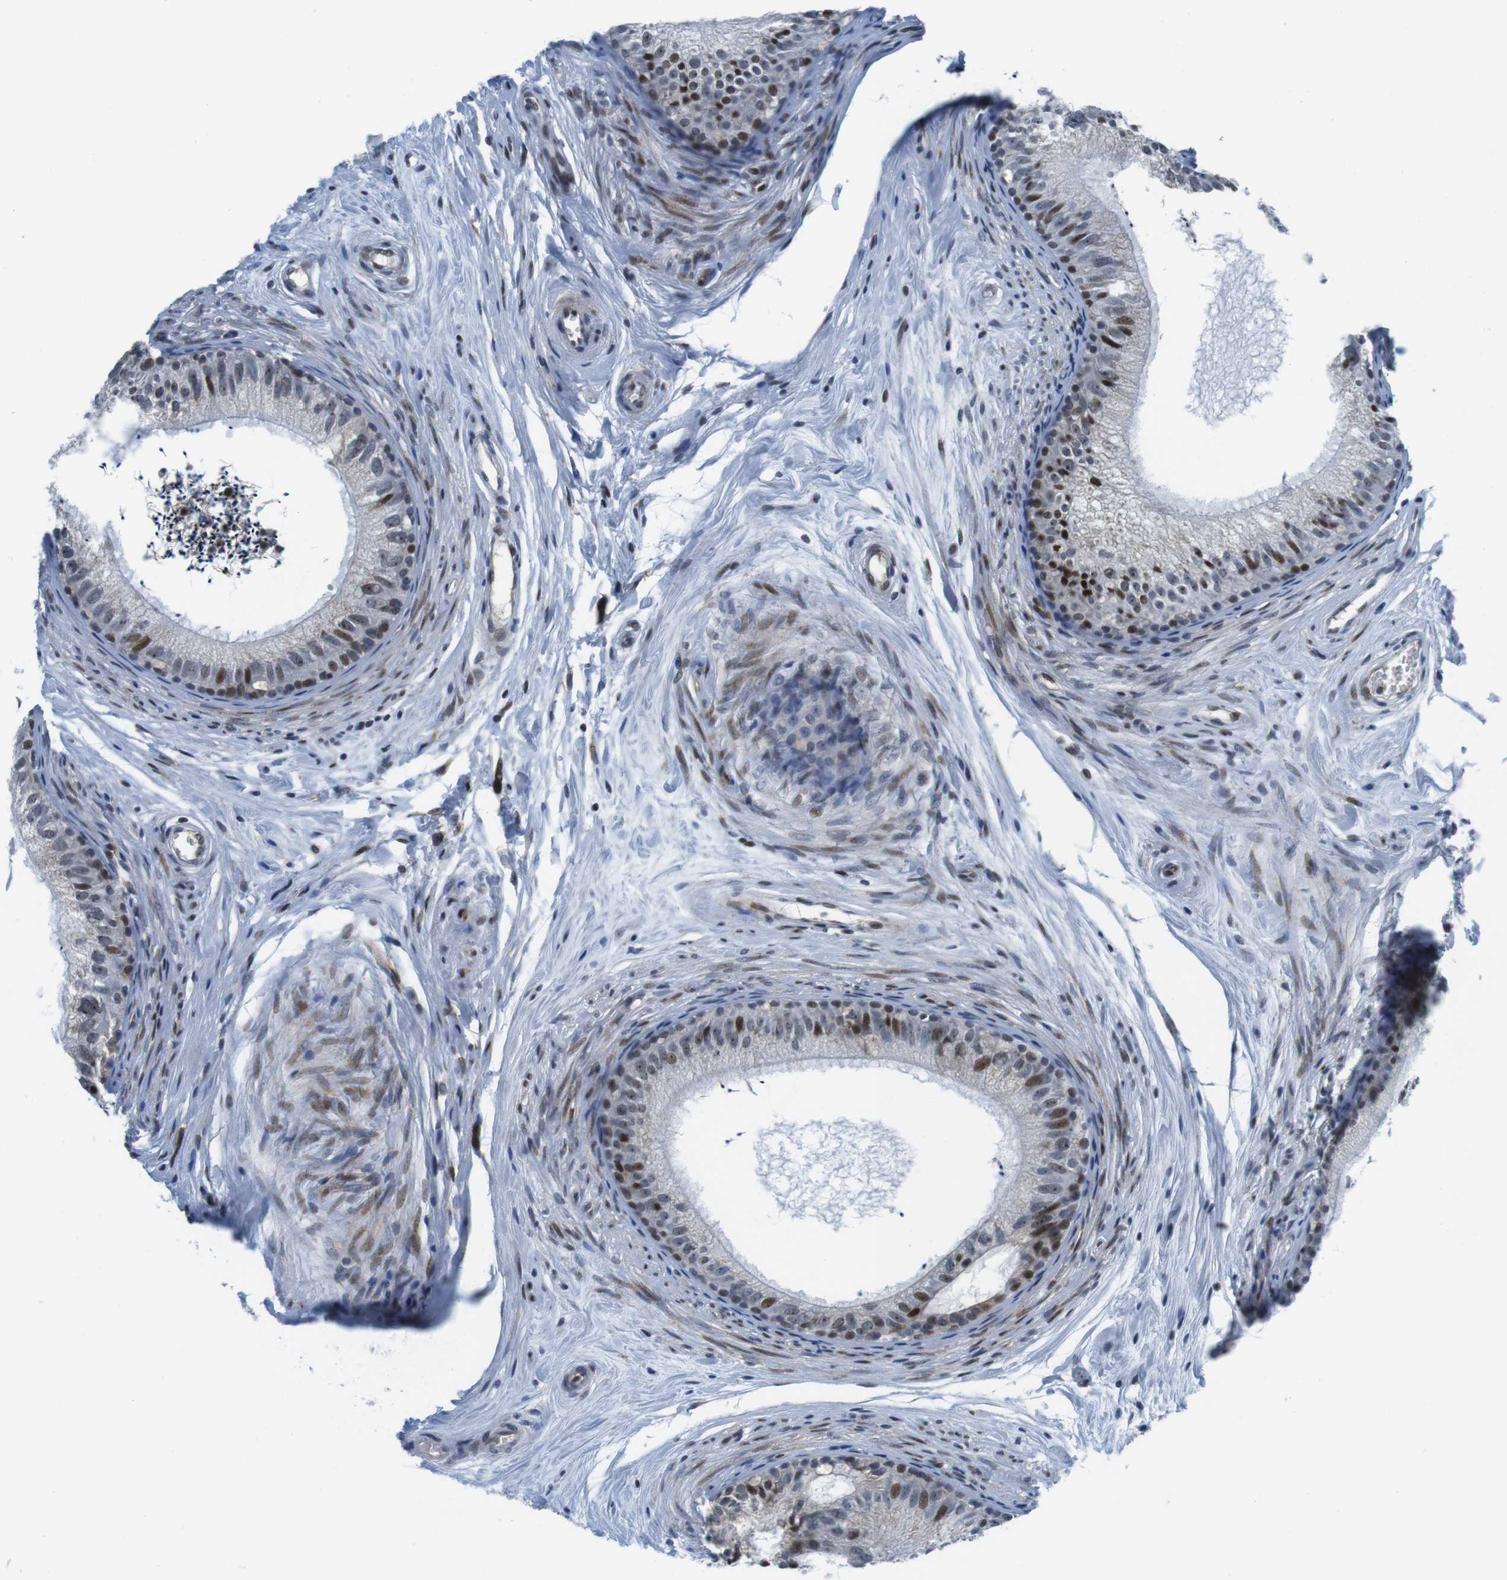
{"staining": {"intensity": "moderate", "quantity": "25%-75%", "location": "nuclear"}, "tissue": "epididymis", "cell_type": "Glandular cells", "image_type": "normal", "snomed": [{"axis": "morphology", "description": "Normal tissue, NOS"}, {"axis": "topography", "description": "Epididymis"}], "caption": "Immunohistochemical staining of normal epididymis displays moderate nuclear protein expression in about 25%-75% of glandular cells.", "gene": "MLH1", "patient": {"sex": "male", "age": 56}}